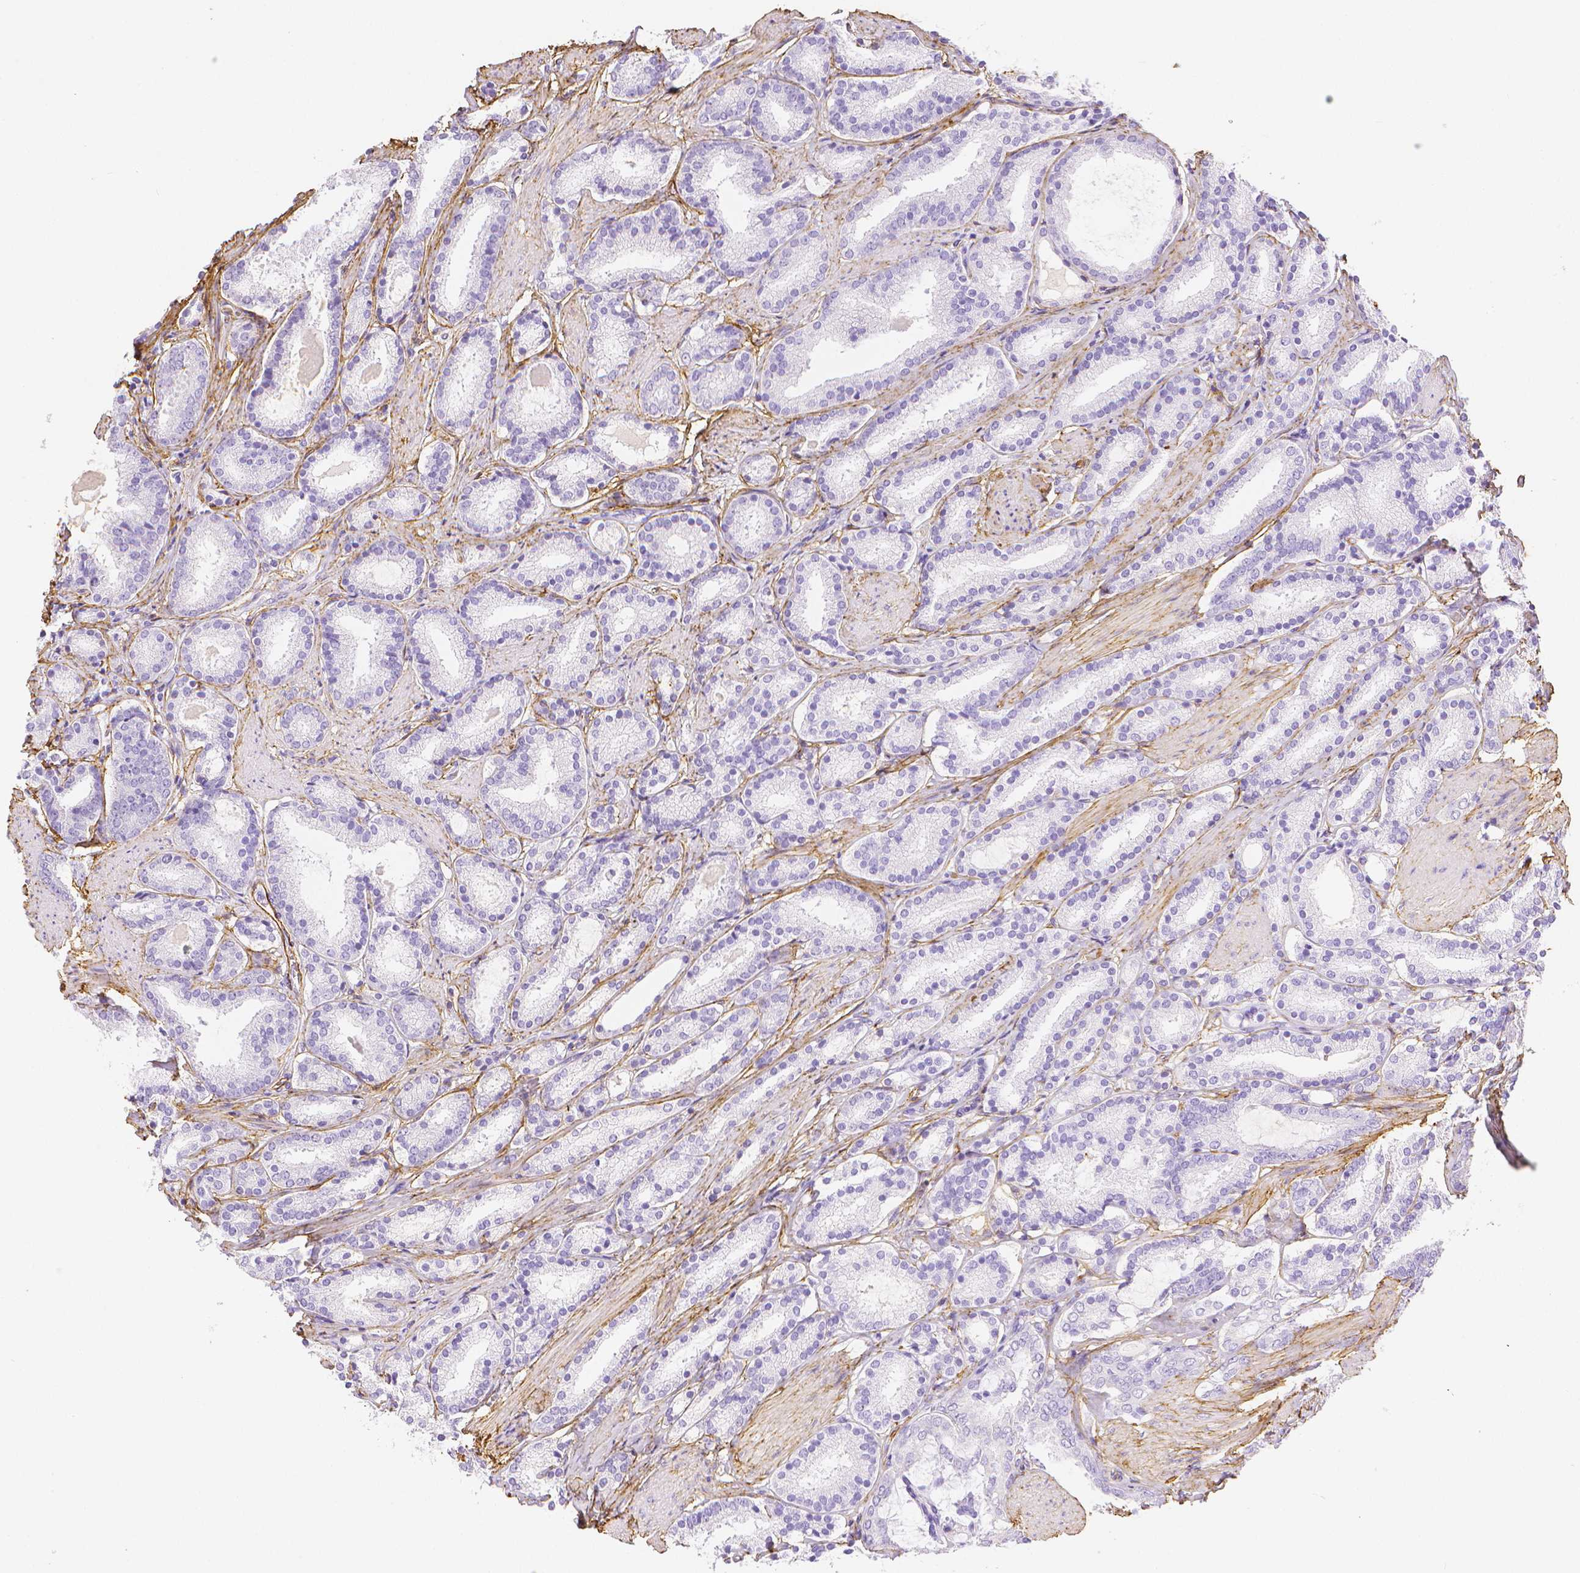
{"staining": {"intensity": "negative", "quantity": "none", "location": "none"}, "tissue": "prostate cancer", "cell_type": "Tumor cells", "image_type": "cancer", "snomed": [{"axis": "morphology", "description": "Adenocarcinoma, High grade"}, {"axis": "topography", "description": "Prostate"}], "caption": "Prostate cancer (high-grade adenocarcinoma) was stained to show a protein in brown. There is no significant positivity in tumor cells.", "gene": "FBN1", "patient": {"sex": "male", "age": 63}}